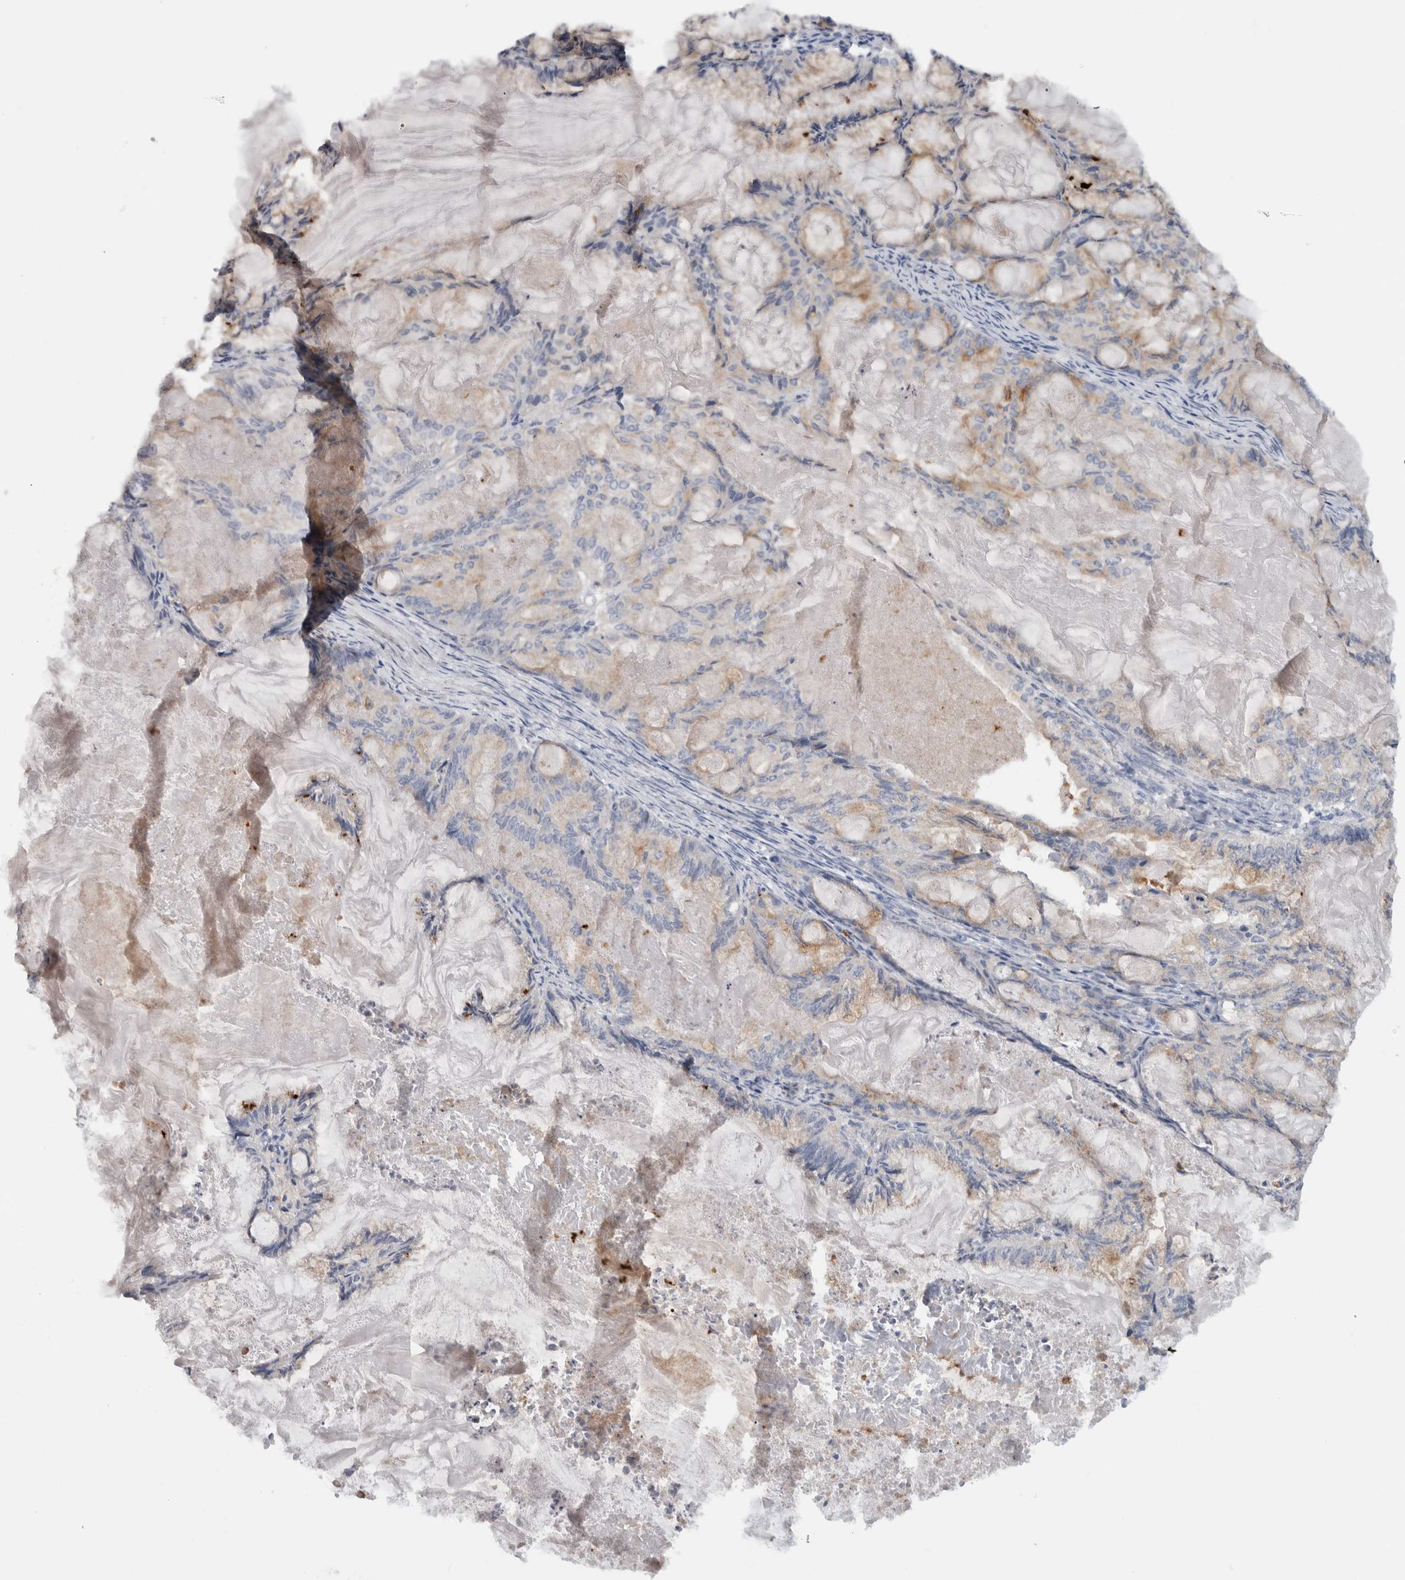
{"staining": {"intensity": "negative", "quantity": "none", "location": "none"}, "tissue": "endometrial cancer", "cell_type": "Tumor cells", "image_type": "cancer", "snomed": [{"axis": "morphology", "description": "Adenocarcinoma, NOS"}, {"axis": "topography", "description": "Endometrium"}], "caption": "IHC of endometrial cancer shows no expression in tumor cells.", "gene": "CD63", "patient": {"sex": "female", "age": 86}}